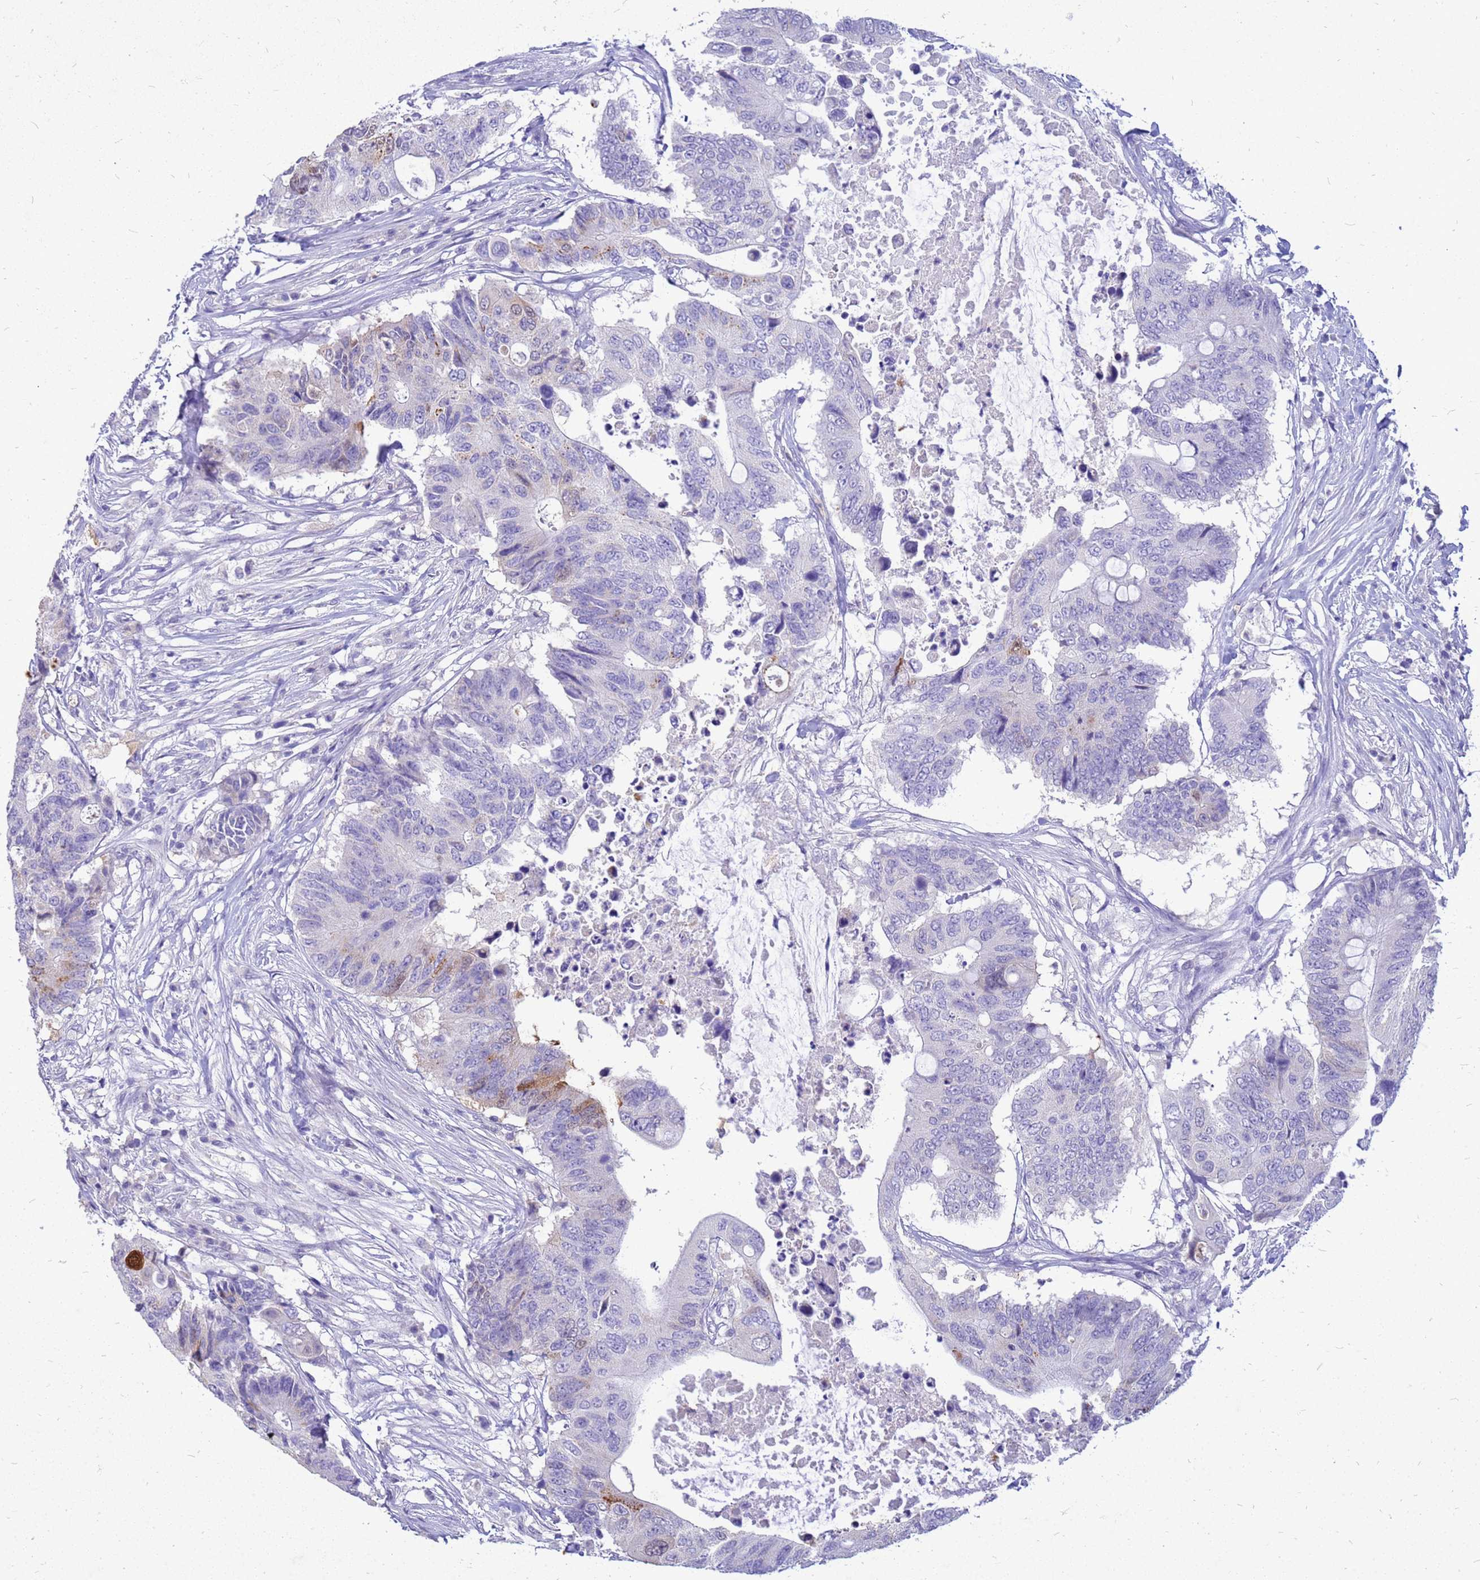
{"staining": {"intensity": "moderate", "quantity": "<25%", "location": "cytoplasmic/membranous"}, "tissue": "colorectal cancer", "cell_type": "Tumor cells", "image_type": "cancer", "snomed": [{"axis": "morphology", "description": "Adenocarcinoma, NOS"}, {"axis": "topography", "description": "Colon"}], "caption": "Immunohistochemical staining of colorectal adenocarcinoma reveals moderate cytoplasmic/membranous protein expression in approximately <25% of tumor cells. (Brightfield microscopy of DAB IHC at high magnification).", "gene": "AKR1C1", "patient": {"sex": "male", "age": 71}}